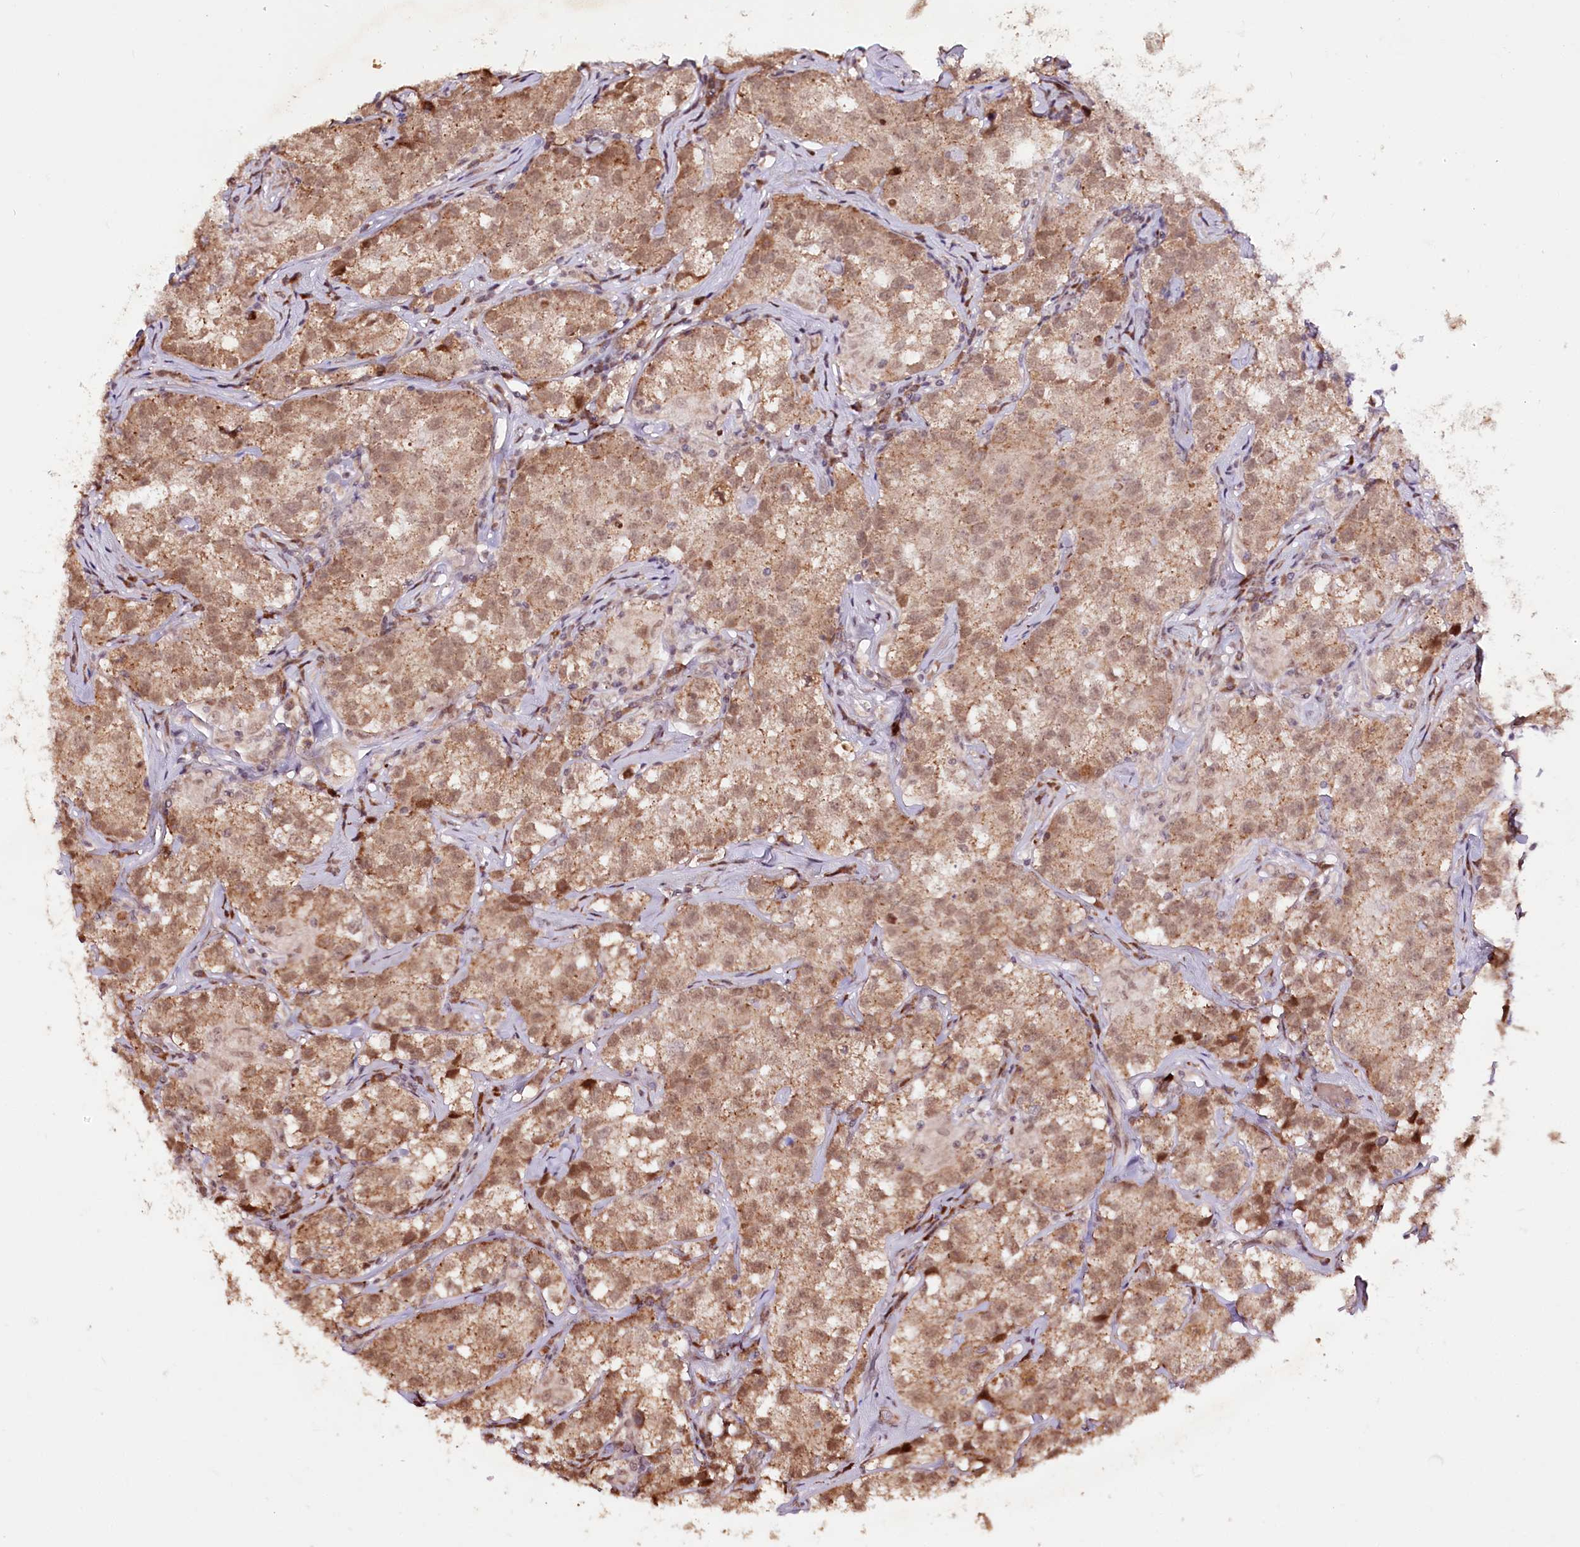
{"staining": {"intensity": "moderate", "quantity": ">75%", "location": "cytoplasmic/membranous,nuclear"}, "tissue": "testis cancer", "cell_type": "Tumor cells", "image_type": "cancer", "snomed": [{"axis": "morphology", "description": "Seminoma, NOS"}, {"axis": "morphology", "description": "Carcinoma, Embryonal, NOS"}, {"axis": "topography", "description": "Testis"}], "caption": "An IHC histopathology image of tumor tissue is shown. Protein staining in brown highlights moderate cytoplasmic/membranous and nuclear positivity in testis seminoma within tumor cells.", "gene": "DMP1", "patient": {"sex": "male", "age": 43}}